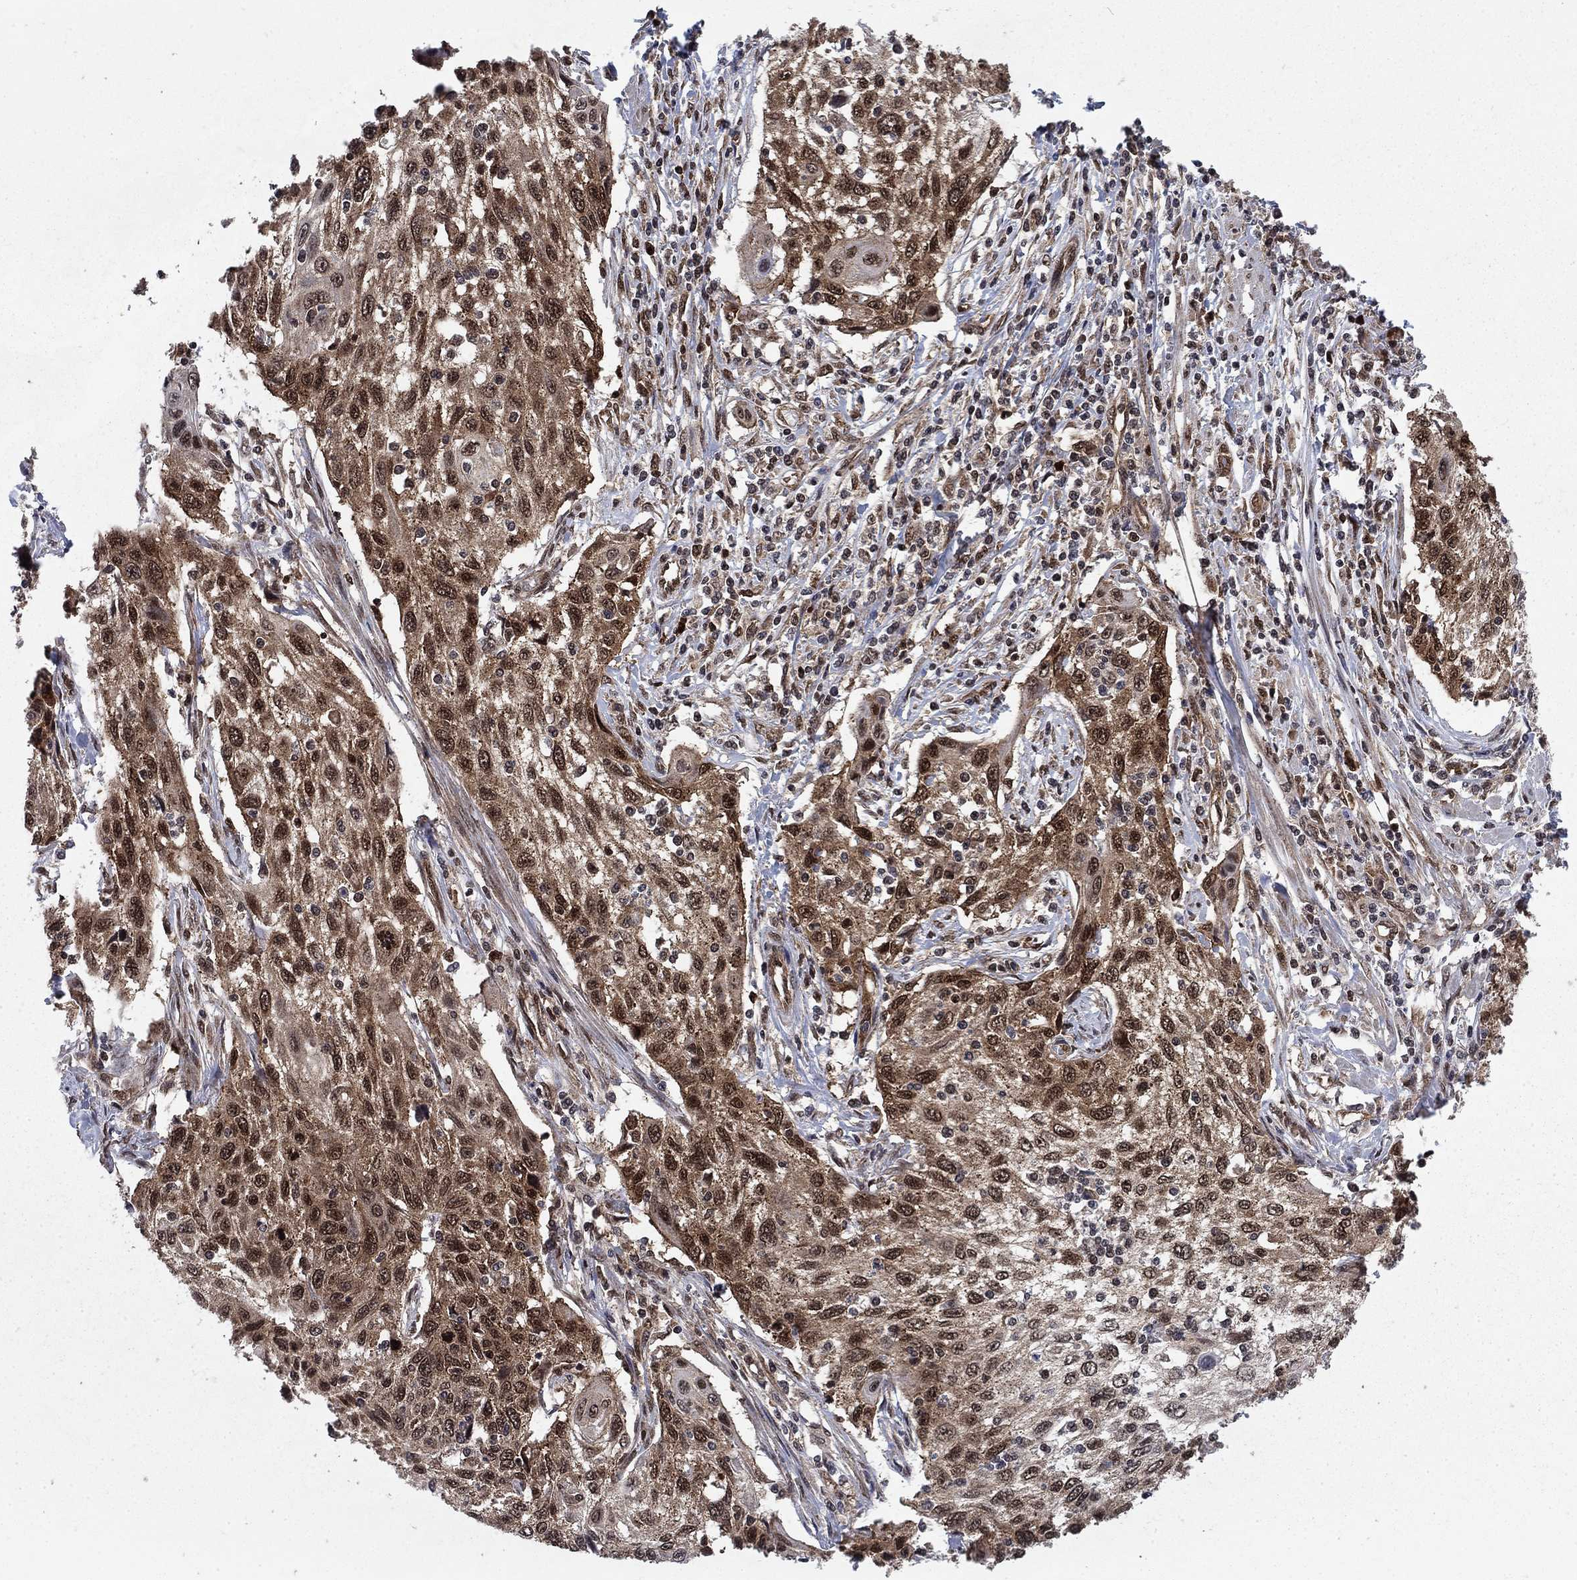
{"staining": {"intensity": "moderate", "quantity": "25%-75%", "location": "cytoplasmic/membranous,nuclear"}, "tissue": "cervical cancer", "cell_type": "Tumor cells", "image_type": "cancer", "snomed": [{"axis": "morphology", "description": "Squamous cell carcinoma, NOS"}, {"axis": "topography", "description": "Cervix"}], "caption": "Immunohistochemical staining of cervical cancer reveals moderate cytoplasmic/membranous and nuclear protein expression in approximately 25%-75% of tumor cells. Using DAB (brown) and hematoxylin (blue) stains, captured at high magnification using brightfield microscopy.", "gene": "DNAJA1", "patient": {"sex": "female", "age": 70}}